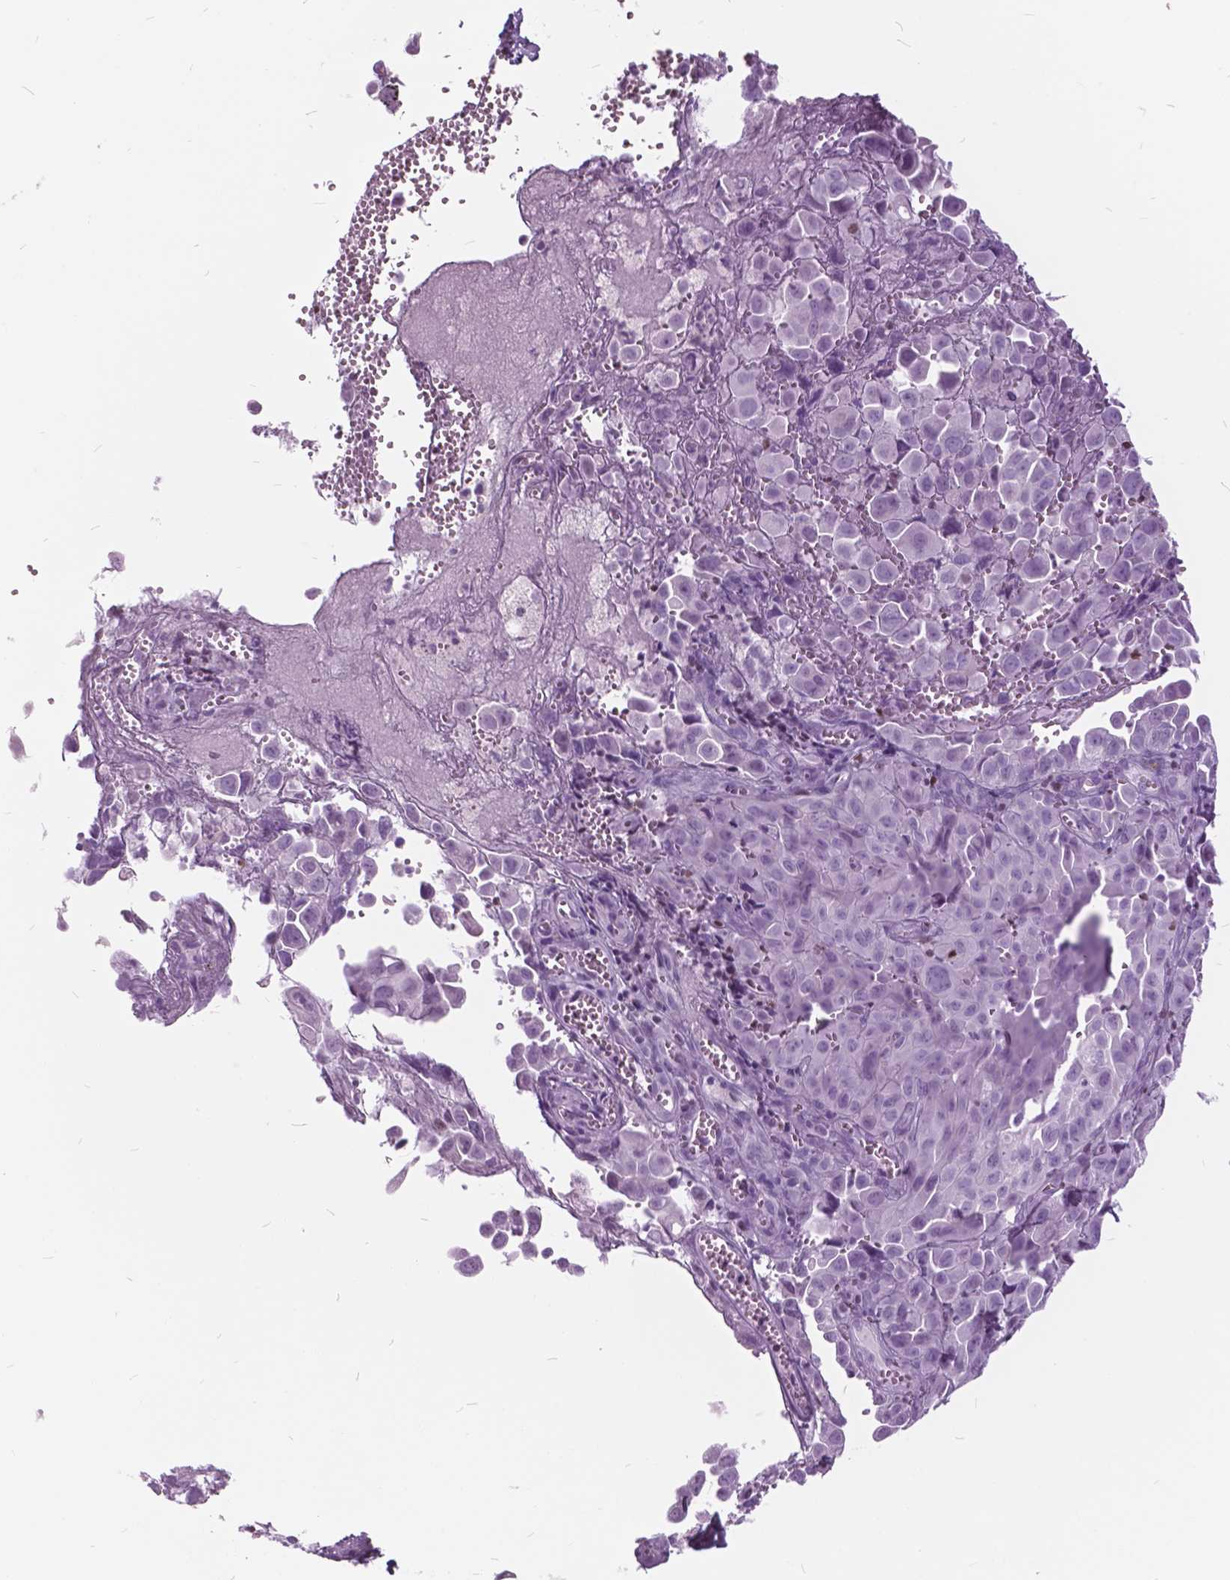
{"staining": {"intensity": "negative", "quantity": "none", "location": "none"}, "tissue": "cervical cancer", "cell_type": "Tumor cells", "image_type": "cancer", "snomed": [{"axis": "morphology", "description": "Squamous cell carcinoma, NOS"}, {"axis": "topography", "description": "Cervix"}], "caption": "A micrograph of human cervical squamous cell carcinoma is negative for staining in tumor cells.", "gene": "SP140", "patient": {"sex": "female", "age": 55}}